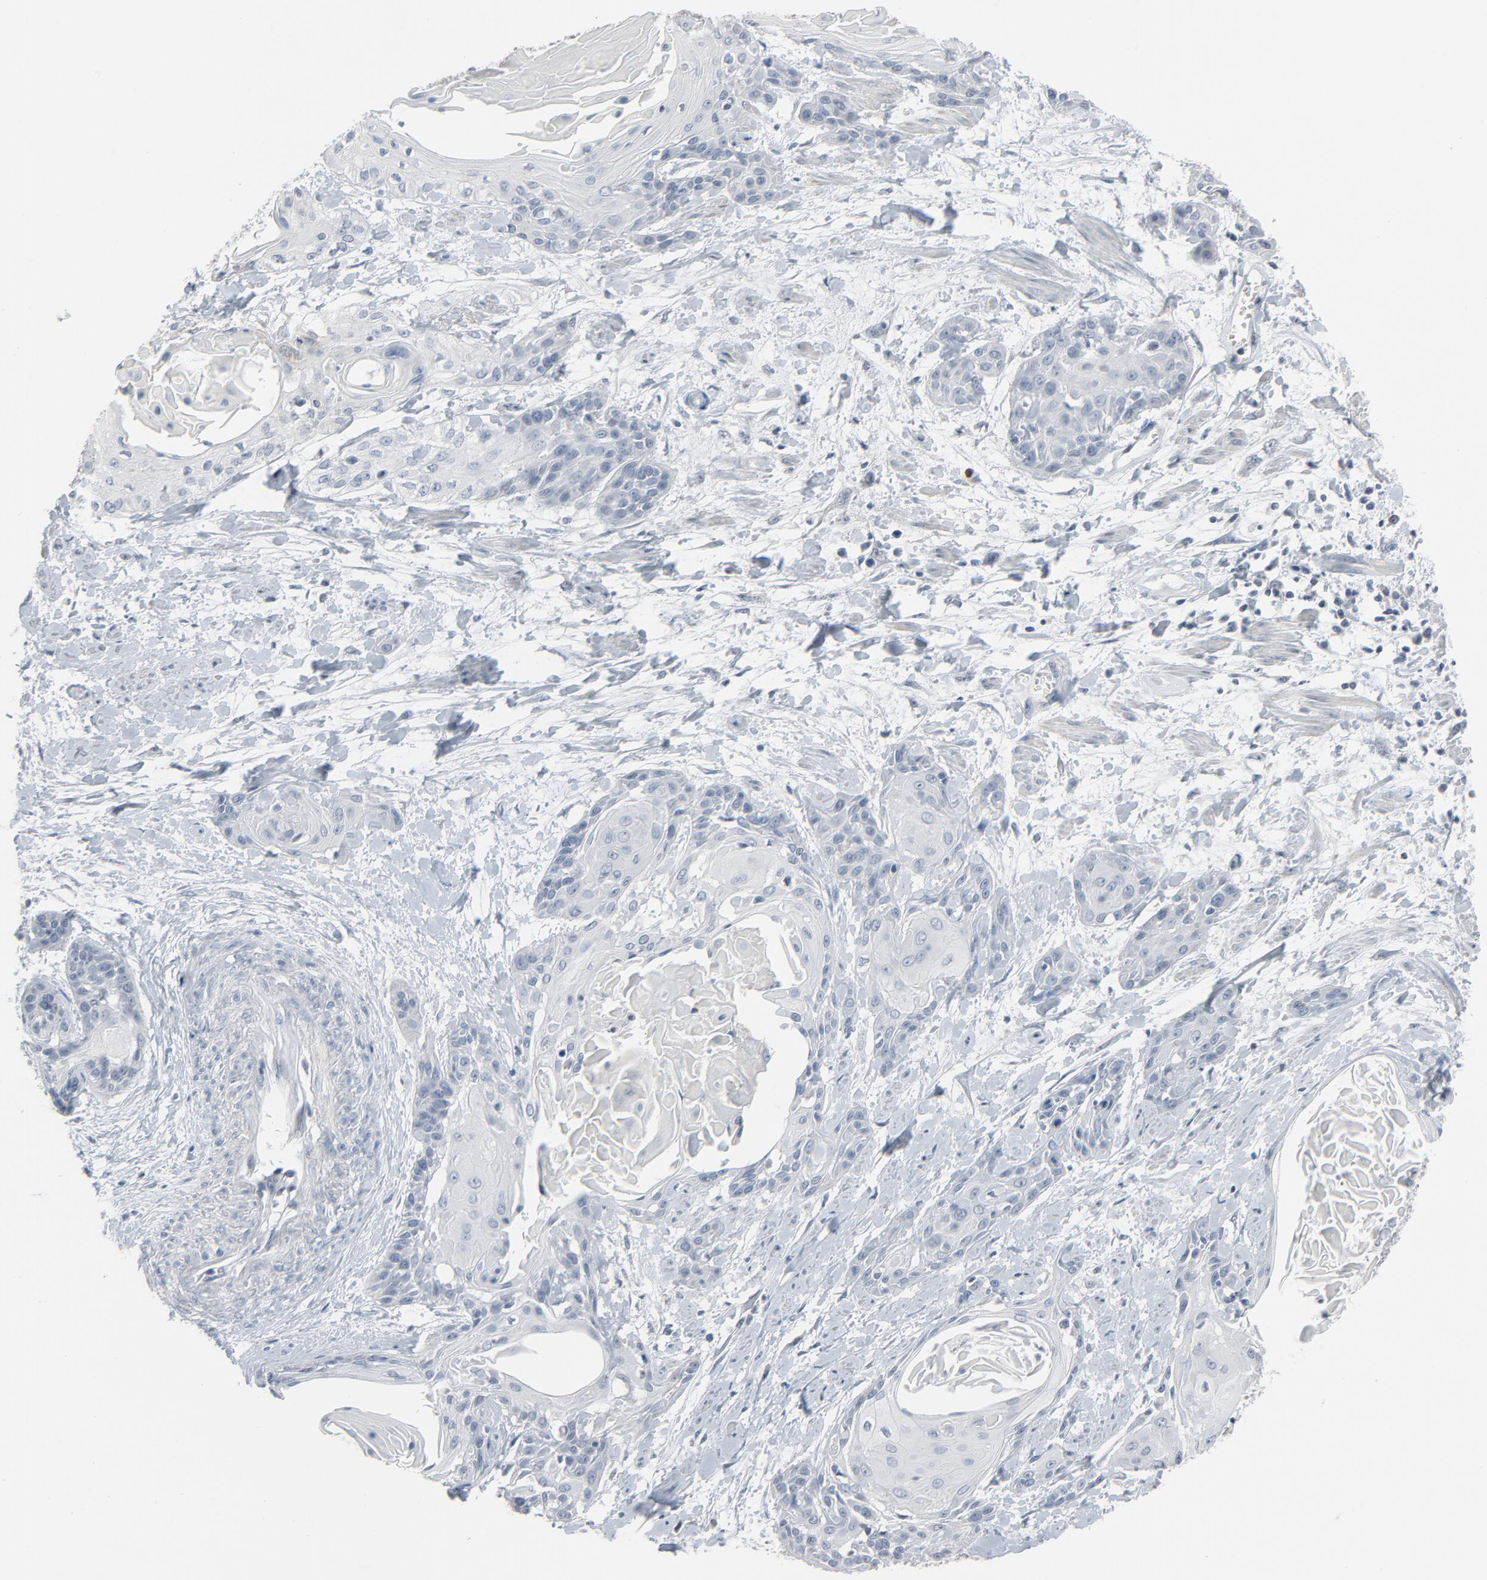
{"staining": {"intensity": "negative", "quantity": "none", "location": "none"}, "tissue": "cervical cancer", "cell_type": "Tumor cells", "image_type": "cancer", "snomed": [{"axis": "morphology", "description": "Squamous cell carcinoma, NOS"}, {"axis": "topography", "description": "Cervix"}], "caption": "This is an IHC image of squamous cell carcinoma (cervical). There is no positivity in tumor cells.", "gene": "SAGE1", "patient": {"sex": "female", "age": 57}}